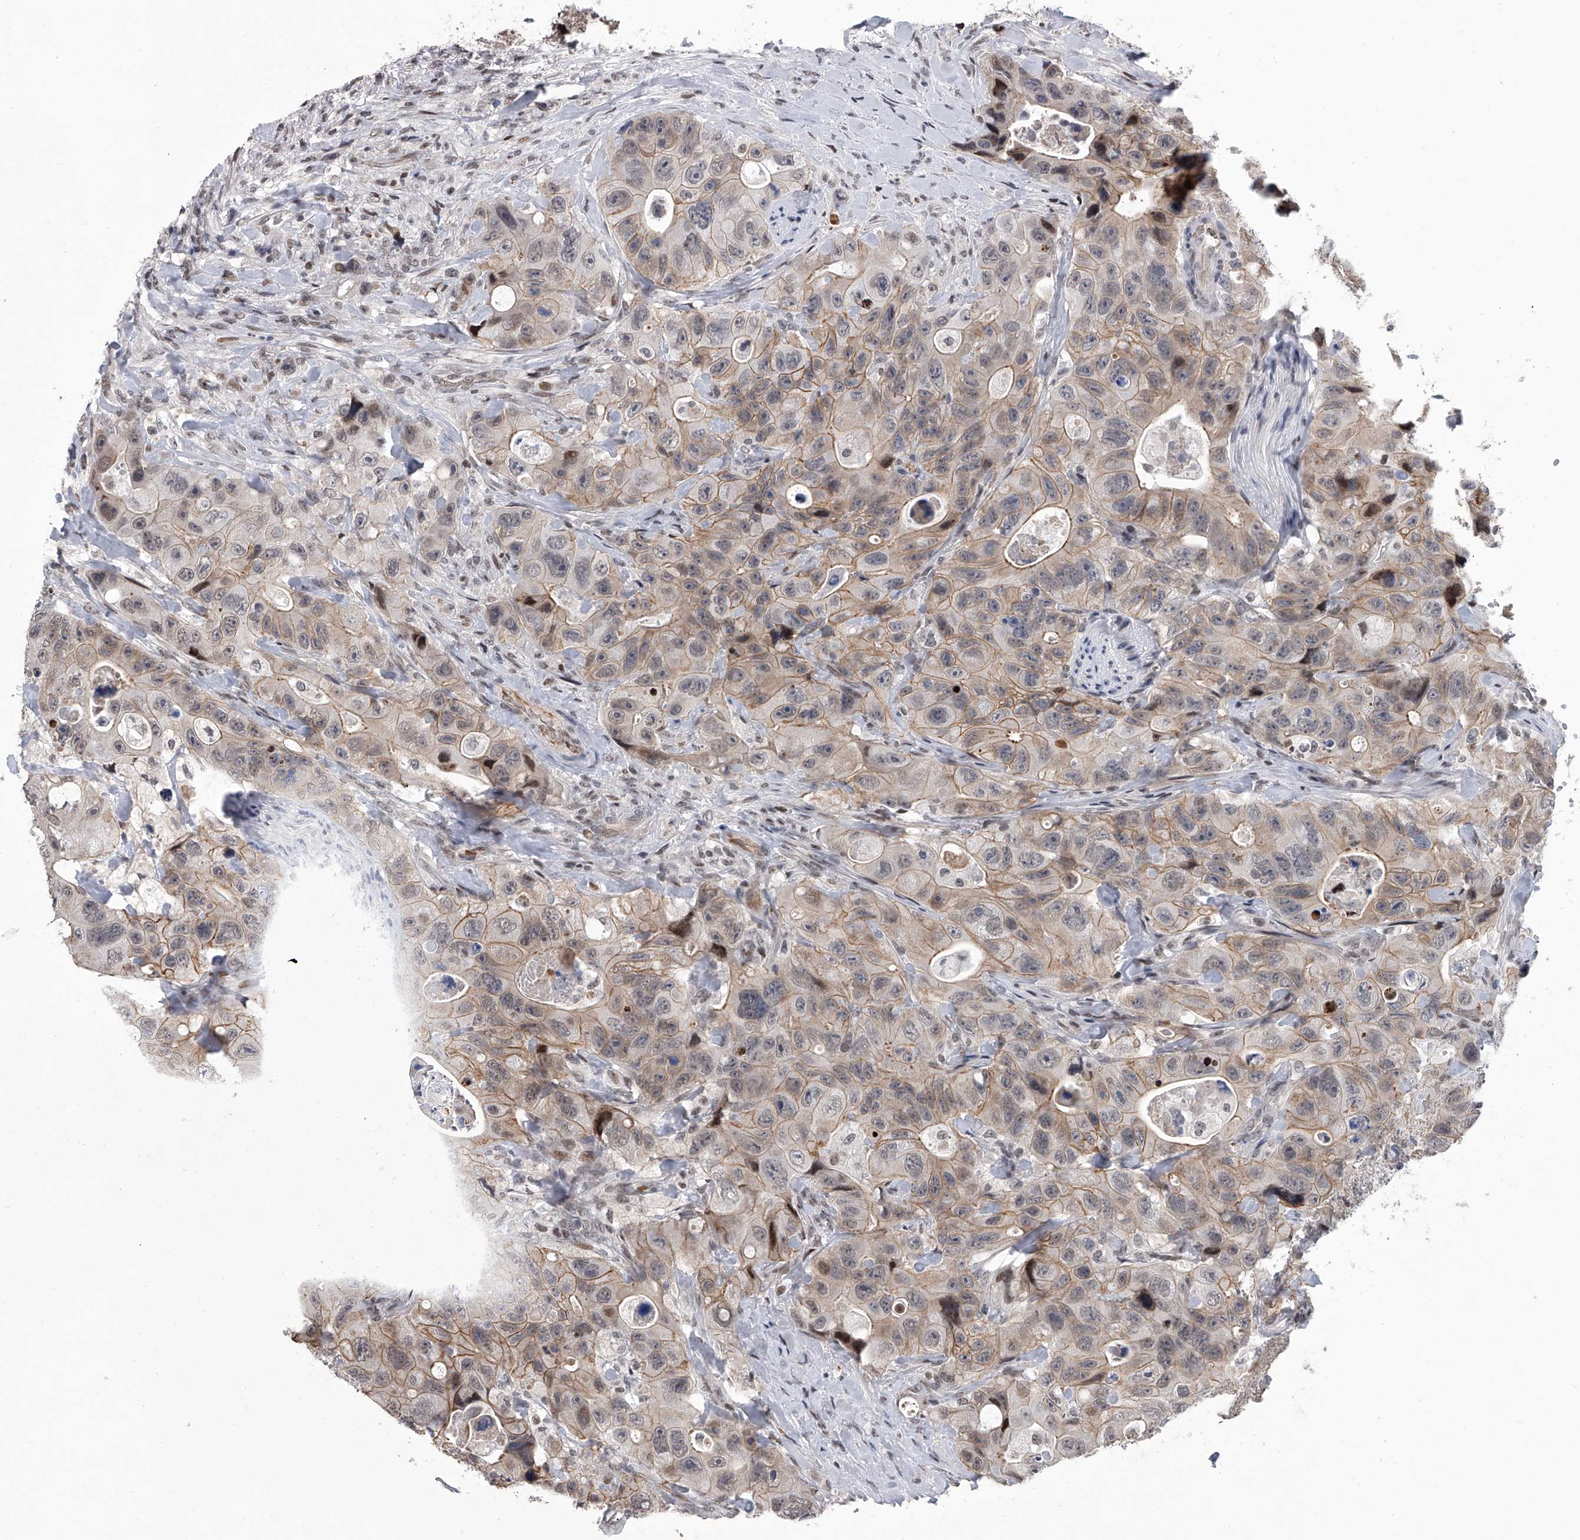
{"staining": {"intensity": "weak", "quantity": ">75%", "location": "cytoplasmic/membranous"}, "tissue": "colorectal cancer", "cell_type": "Tumor cells", "image_type": "cancer", "snomed": [{"axis": "morphology", "description": "Adenocarcinoma, NOS"}, {"axis": "topography", "description": "Colon"}], "caption": "An immunohistochemistry image of tumor tissue is shown. Protein staining in brown labels weak cytoplasmic/membranous positivity in colorectal cancer (adenocarcinoma) within tumor cells.", "gene": "ZNF426", "patient": {"sex": "female", "age": 46}}